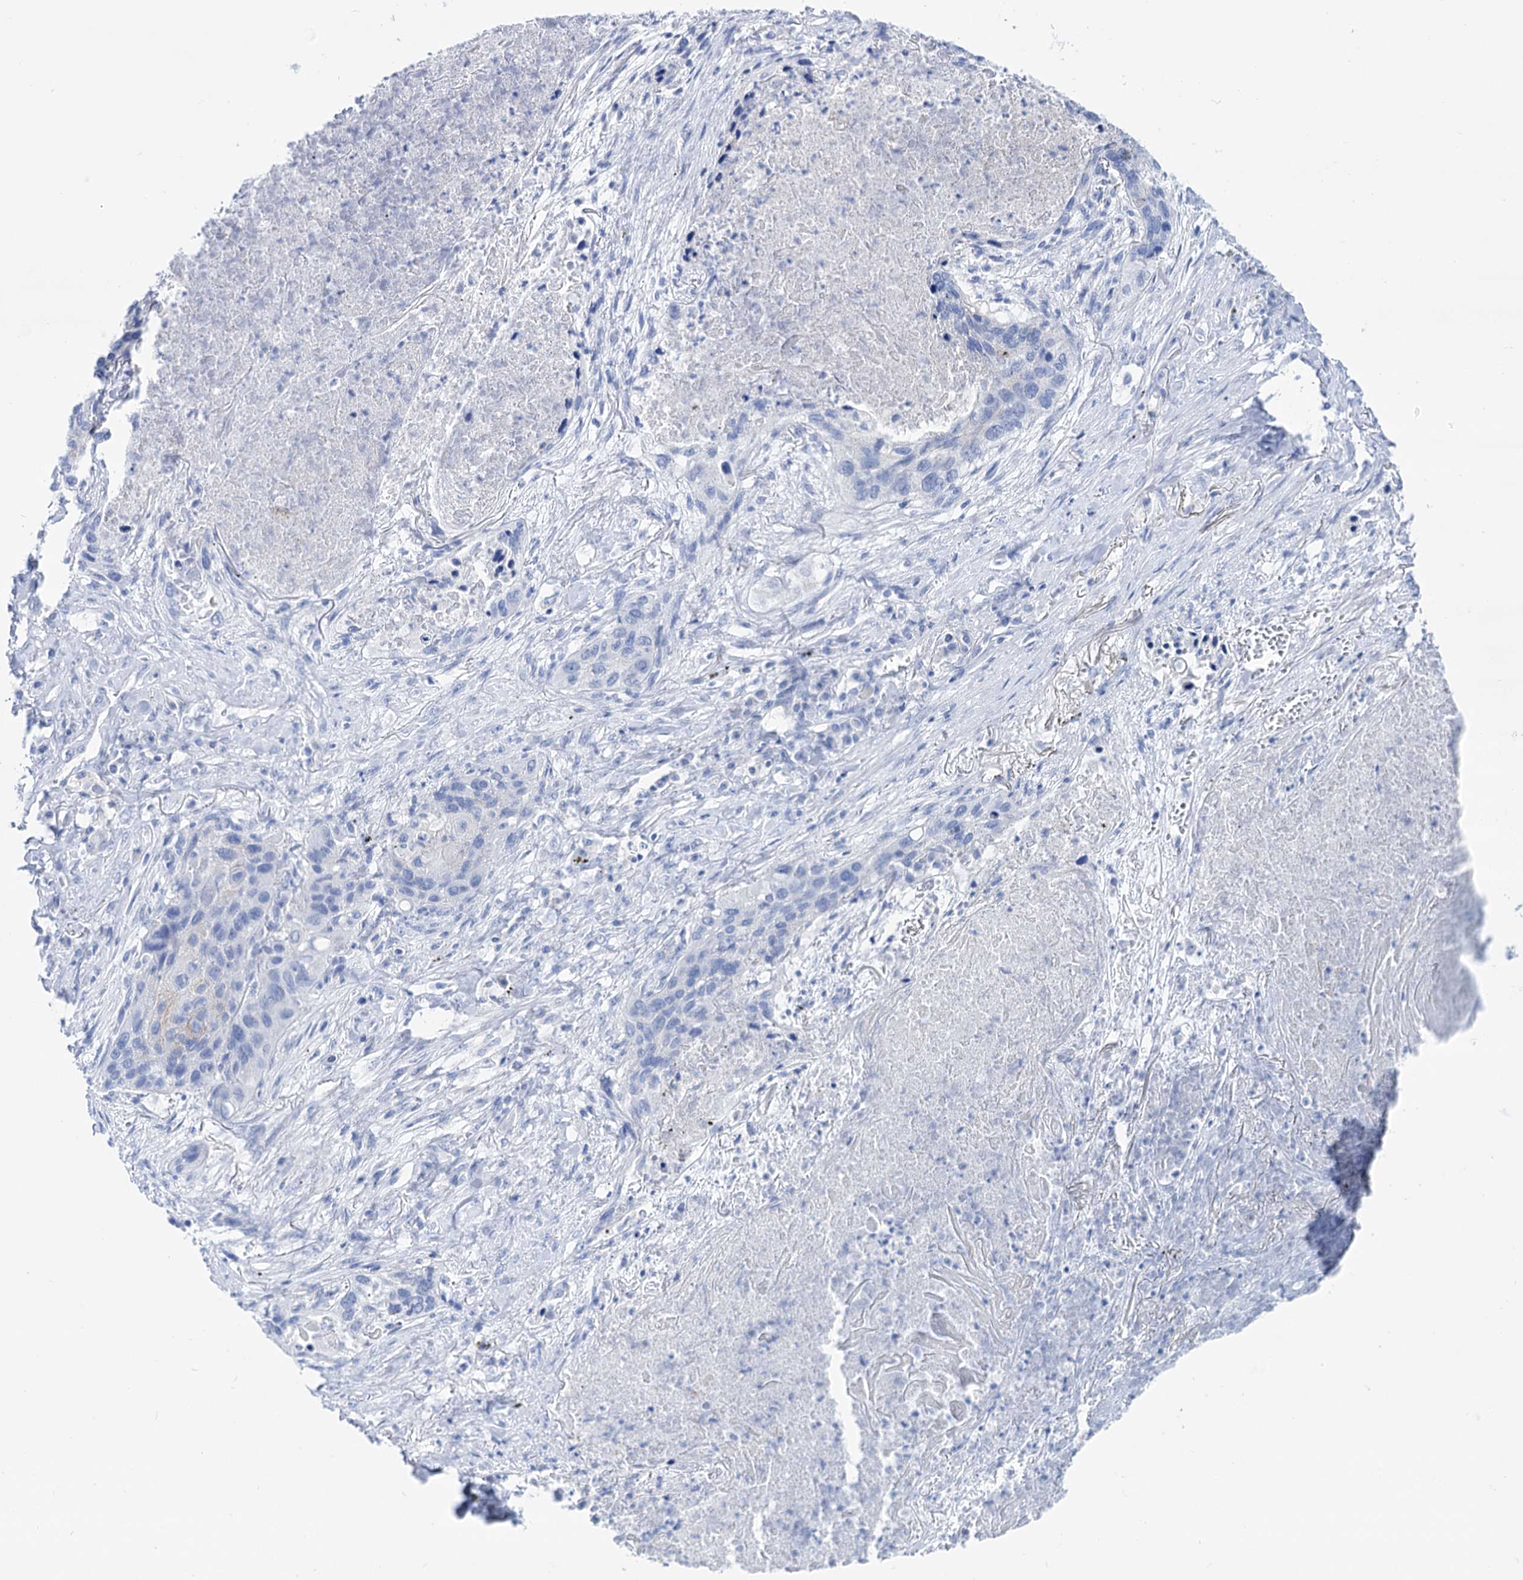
{"staining": {"intensity": "negative", "quantity": "none", "location": "none"}, "tissue": "lung cancer", "cell_type": "Tumor cells", "image_type": "cancer", "snomed": [{"axis": "morphology", "description": "Squamous cell carcinoma, NOS"}, {"axis": "topography", "description": "Lung"}], "caption": "Tumor cells show no significant protein staining in lung cancer (squamous cell carcinoma). Nuclei are stained in blue.", "gene": "YARS2", "patient": {"sex": "female", "age": 63}}